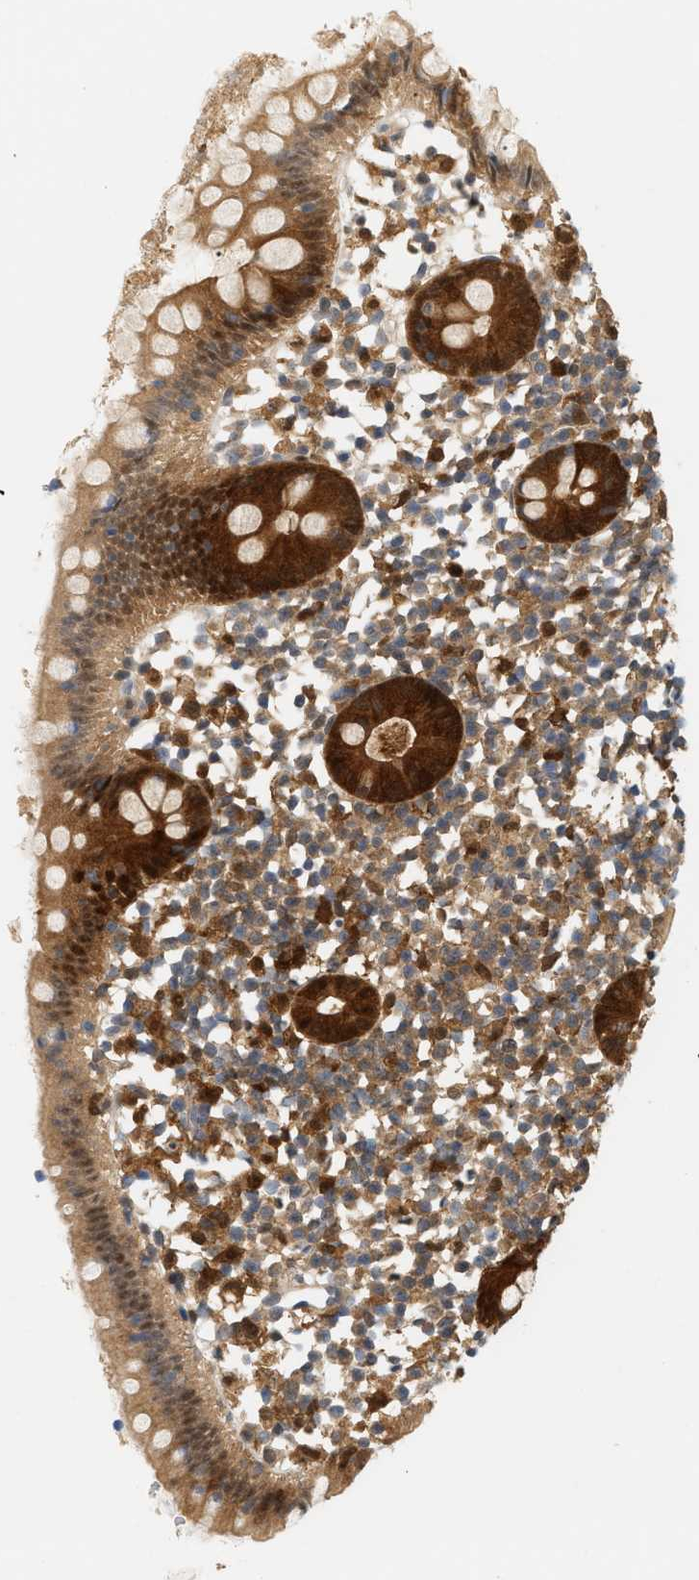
{"staining": {"intensity": "strong", "quantity": ">75%", "location": "cytoplasmic/membranous,nuclear"}, "tissue": "appendix", "cell_type": "Glandular cells", "image_type": "normal", "snomed": [{"axis": "morphology", "description": "Normal tissue, NOS"}, {"axis": "topography", "description": "Appendix"}], "caption": "Appendix stained with IHC reveals strong cytoplasmic/membranous,nuclear staining in about >75% of glandular cells. (brown staining indicates protein expression, while blue staining denotes nuclei).", "gene": "PYCARD", "patient": {"sex": "female", "age": 20}}